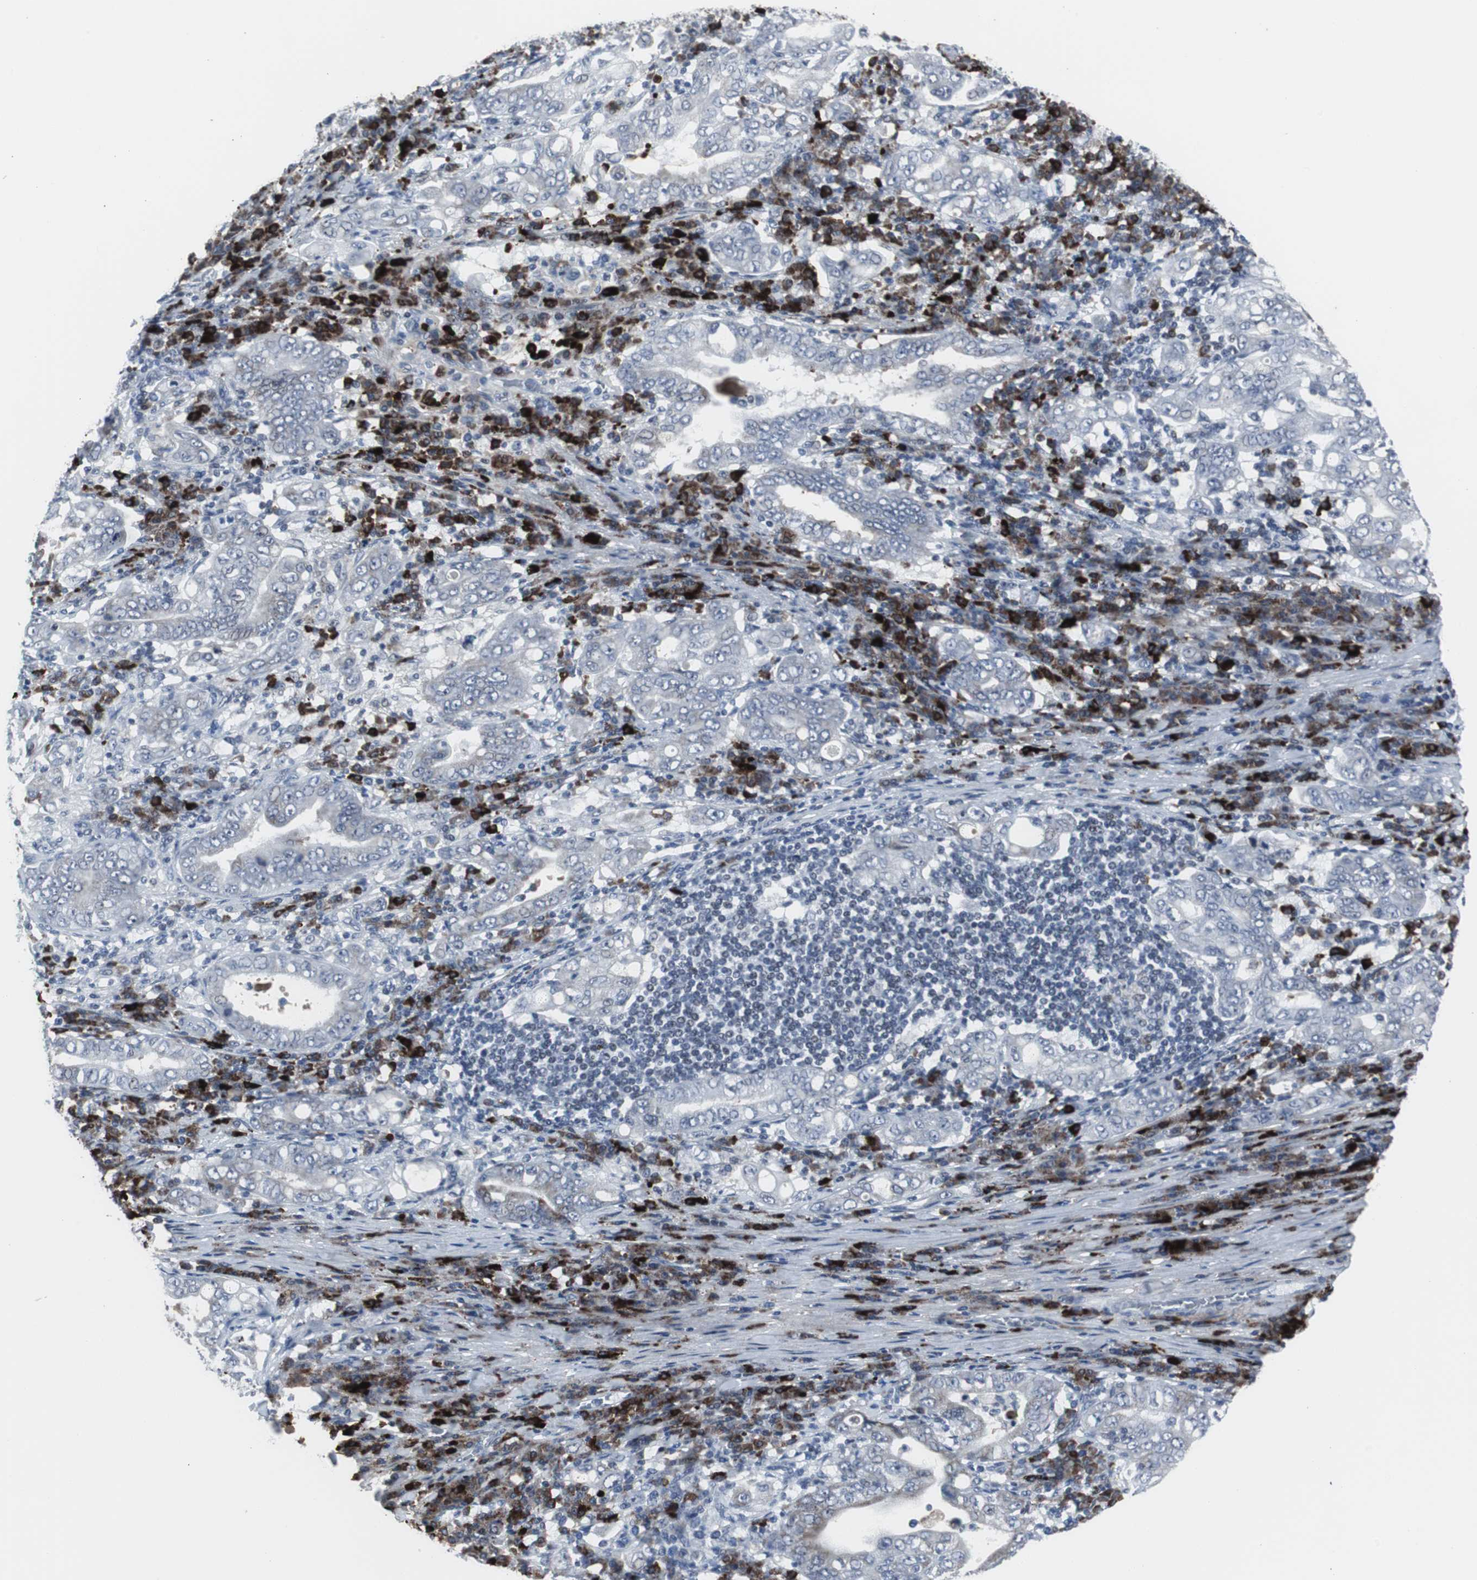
{"staining": {"intensity": "moderate", "quantity": "25%-75%", "location": "cytoplasmic/membranous"}, "tissue": "stomach cancer", "cell_type": "Tumor cells", "image_type": "cancer", "snomed": [{"axis": "morphology", "description": "Normal tissue, NOS"}, {"axis": "morphology", "description": "Adenocarcinoma, NOS"}, {"axis": "topography", "description": "Esophagus"}, {"axis": "topography", "description": "Stomach, upper"}, {"axis": "topography", "description": "Peripheral nerve tissue"}], "caption": "Human stomach cancer stained with a brown dye demonstrates moderate cytoplasmic/membranous positive staining in about 25%-75% of tumor cells.", "gene": "DOK1", "patient": {"sex": "male", "age": 62}}